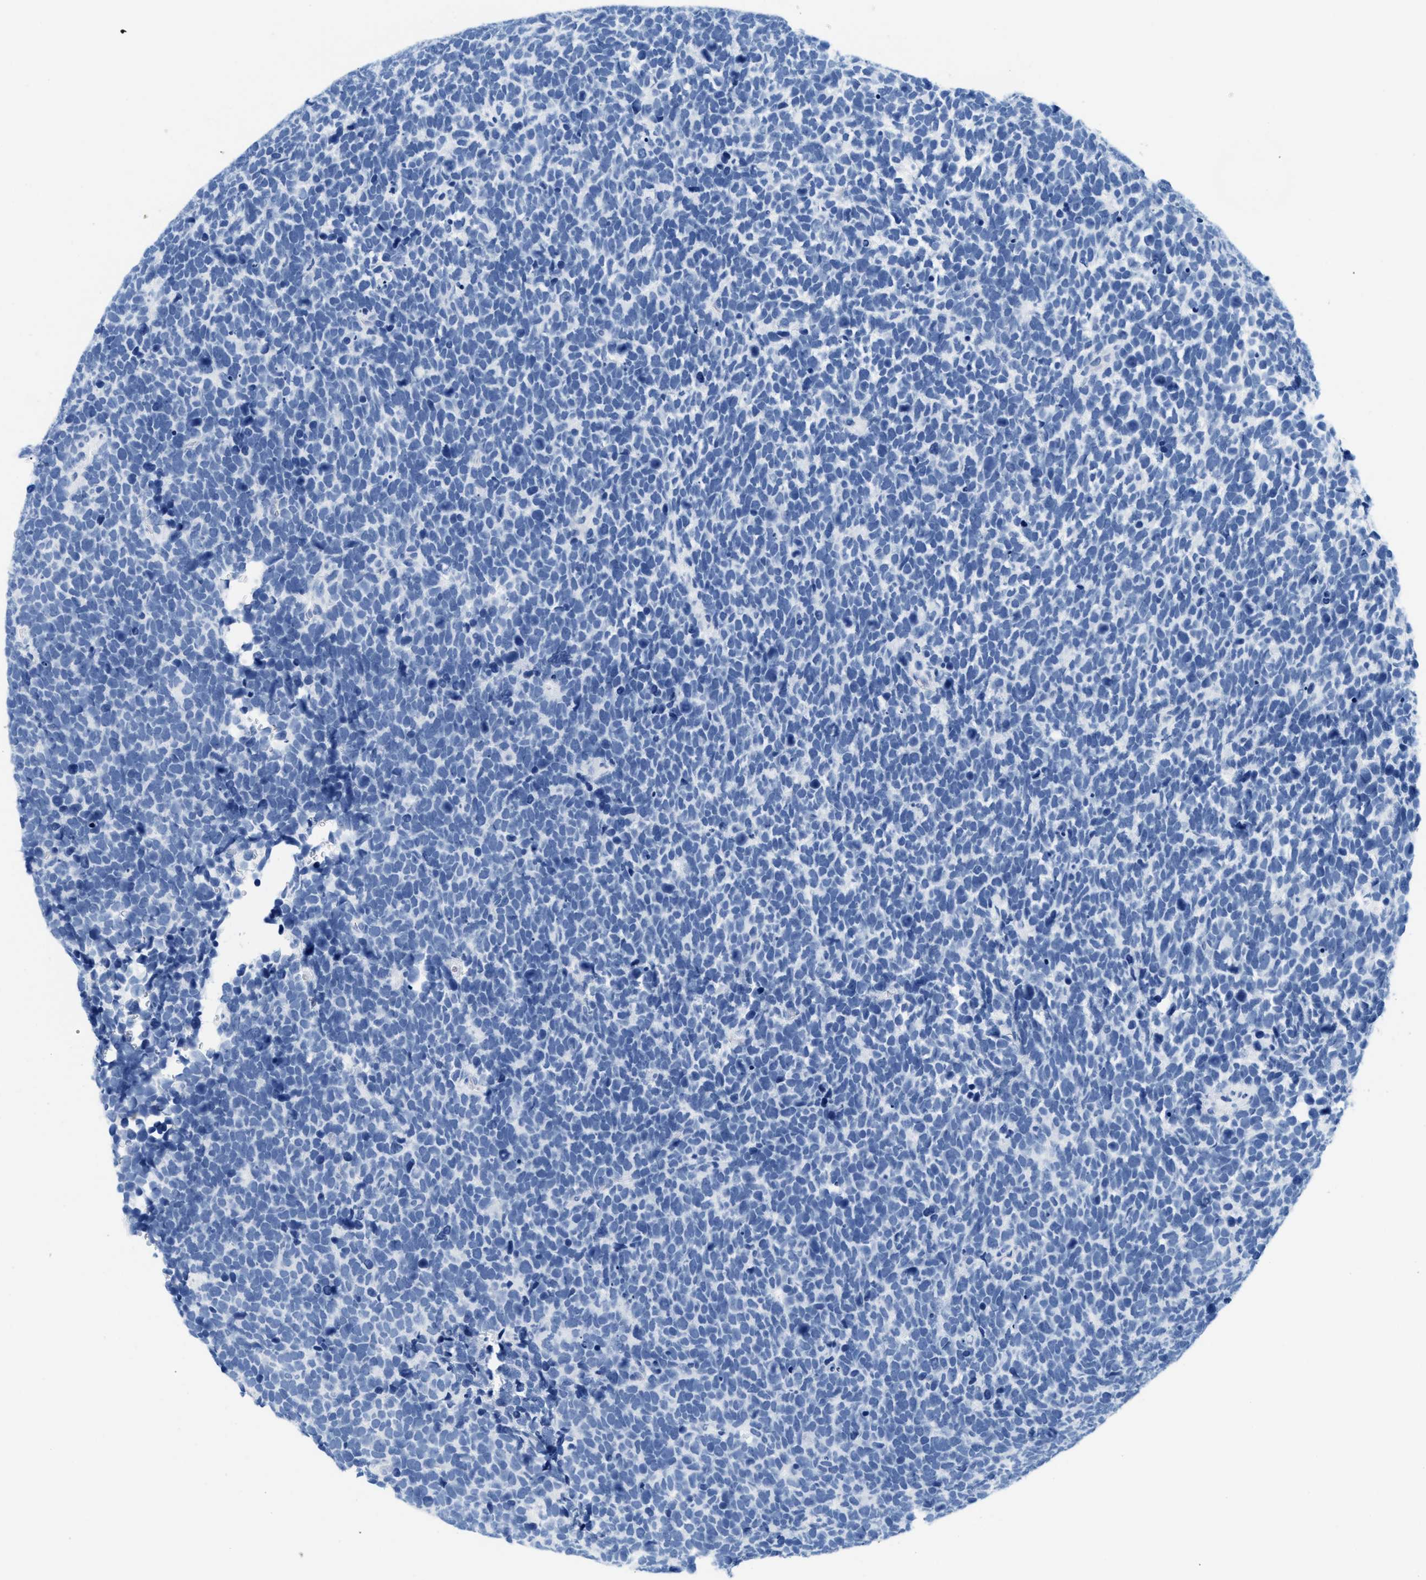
{"staining": {"intensity": "negative", "quantity": "none", "location": "none"}, "tissue": "urothelial cancer", "cell_type": "Tumor cells", "image_type": "cancer", "snomed": [{"axis": "morphology", "description": "Urothelial carcinoma, High grade"}, {"axis": "topography", "description": "Urinary bladder"}], "caption": "This is an immunohistochemistry (IHC) photomicrograph of human urothelial carcinoma (high-grade). There is no positivity in tumor cells.", "gene": "CR1", "patient": {"sex": "female", "age": 82}}